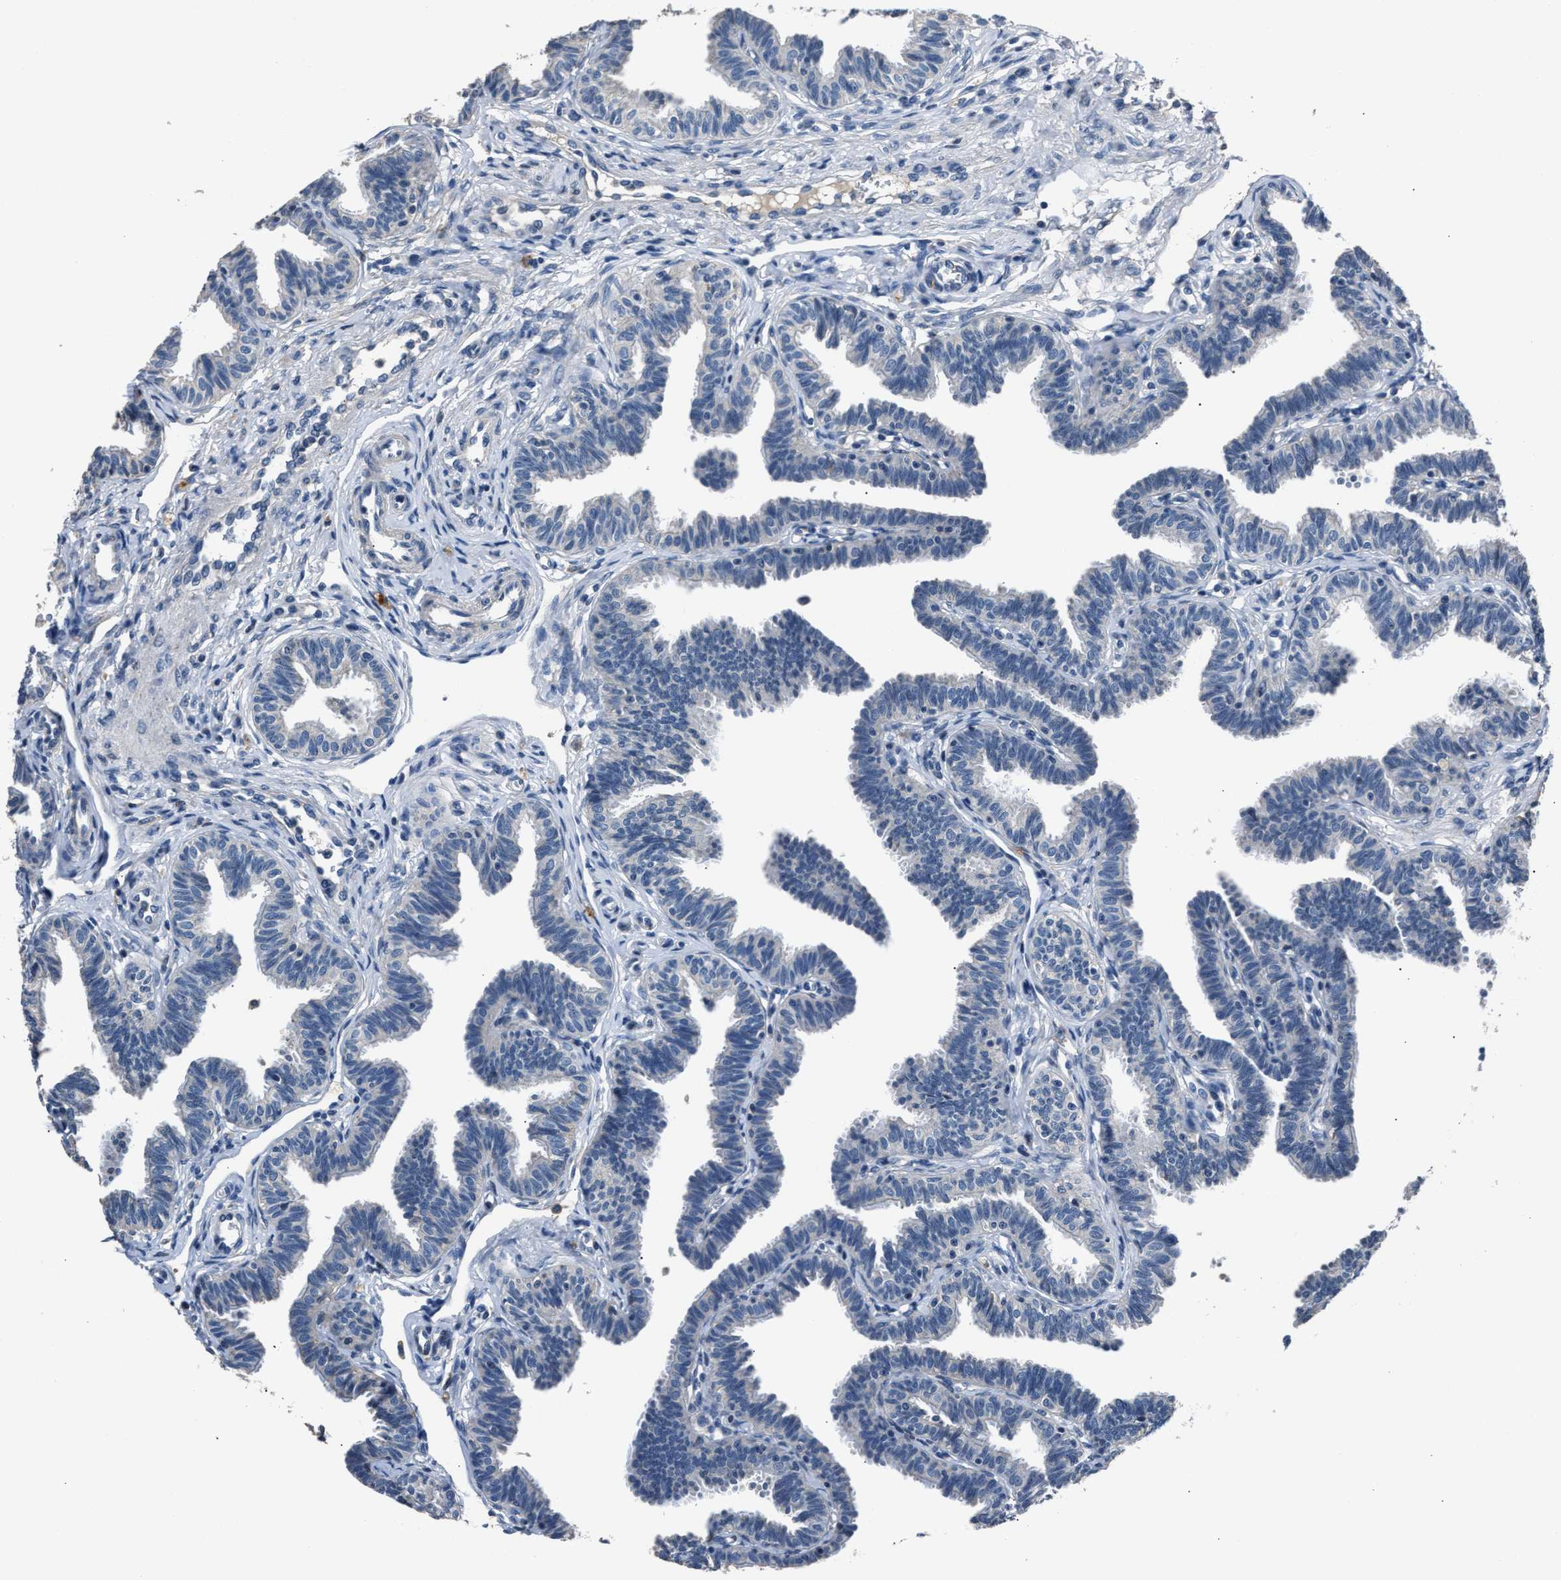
{"staining": {"intensity": "negative", "quantity": "none", "location": "none"}, "tissue": "fallopian tube", "cell_type": "Glandular cells", "image_type": "normal", "snomed": [{"axis": "morphology", "description": "Normal tissue, NOS"}, {"axis": "topography", "description": "Fallopian tube"}, {"axis": "topography", "description": "Ovary"}], "caption": "Histopathology image shows no protein staining in glandular cells of normal fallopian tube.", "gene": "DNAJC24", "patient": {"sex": "female", "age": 23}}